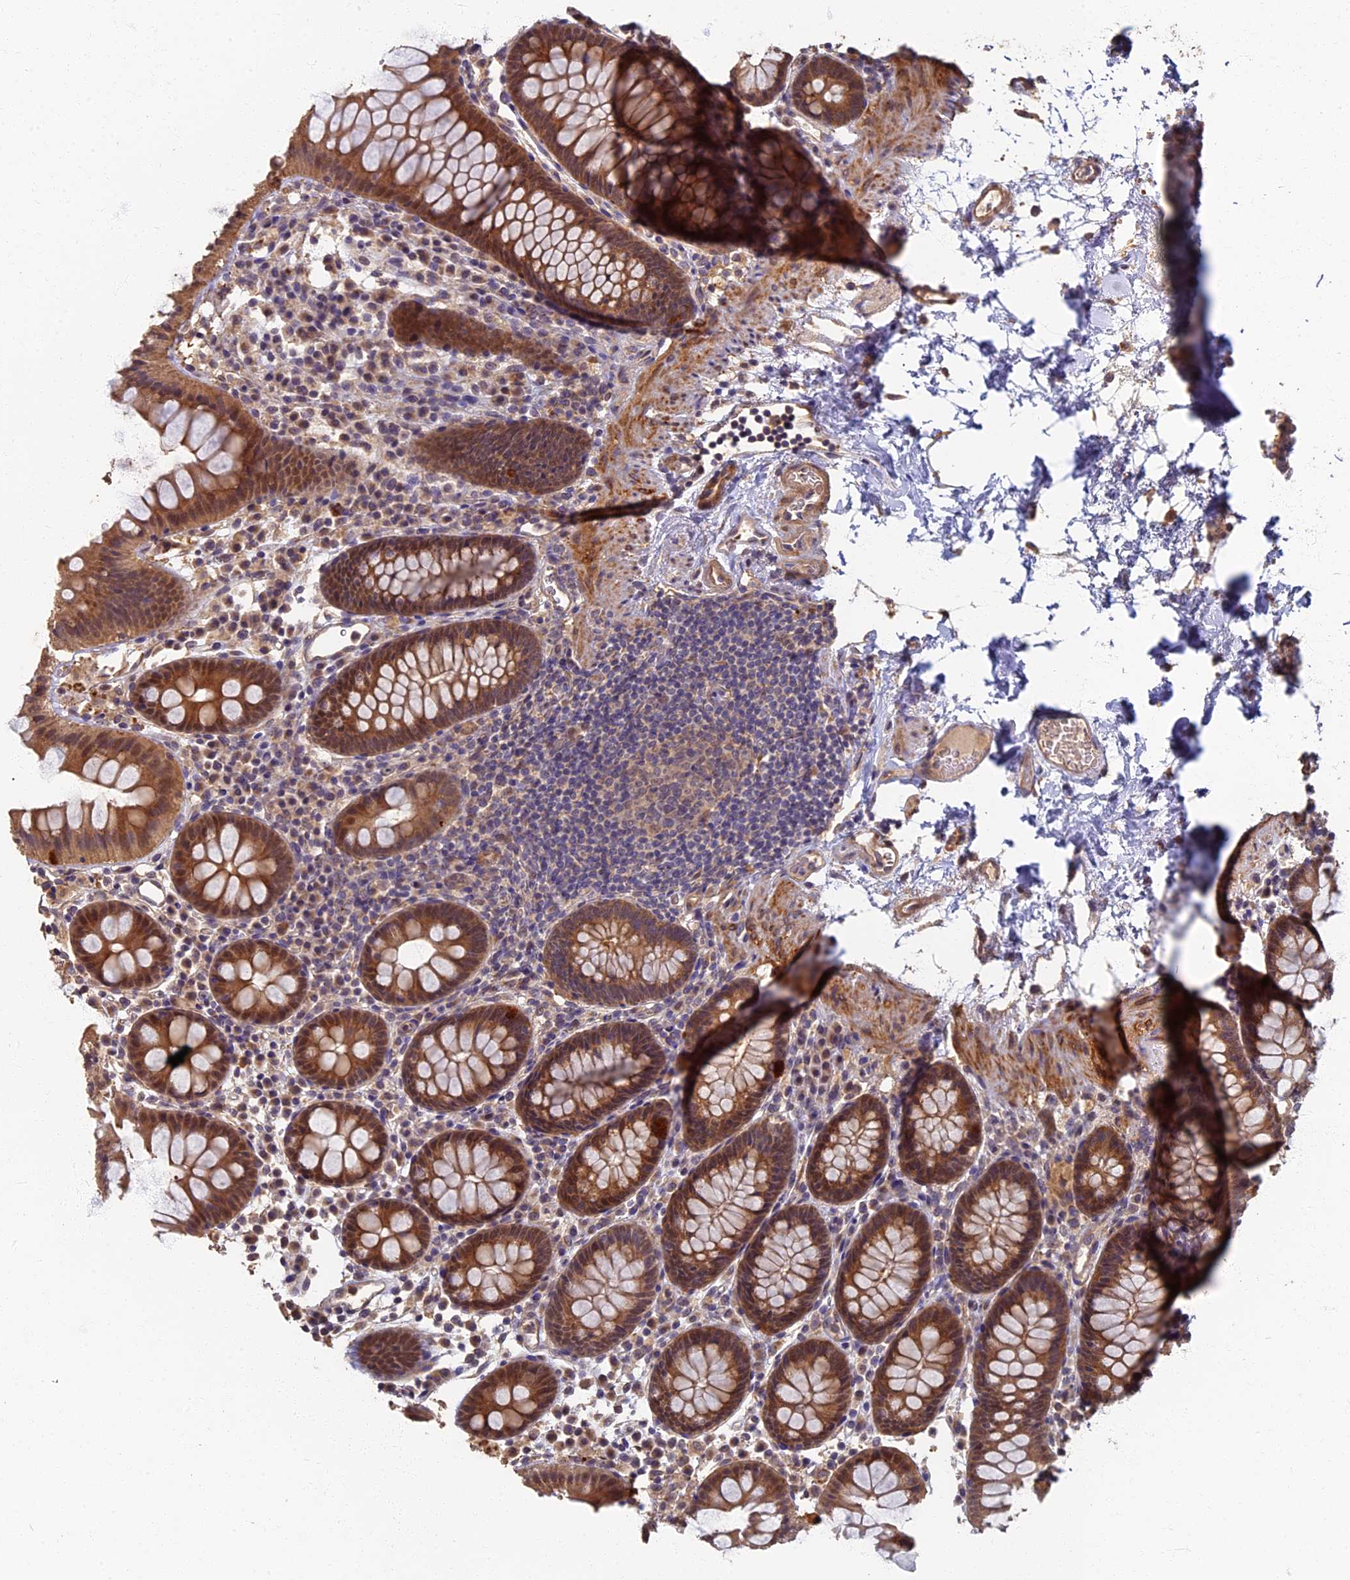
{"staining": {"intensity": "moderate", "quantity": ">75%", "location": "cytoplasmic/membranous"}, "tissue": "colon", "cell_type": "Endothelial cells", "image_type": "normal", "snomed": [{"axis": "morphology", "description": "Normal tissue, NOS"}, {"axis": "topography", "description": "Colon"}], "caption": "Immunohistochemical staining of normal colon shows moderate cytoplasmic/membranous protein staining in about >75% of endothelial cells. (Stains: DAB (3,3'-diaminobenzidine) in brown, nuclei in blue, Microscopy: brightfield microscopy at high magnification).", "gene": "RSPH3", "patient": {"sex": "male", "age": 75}}